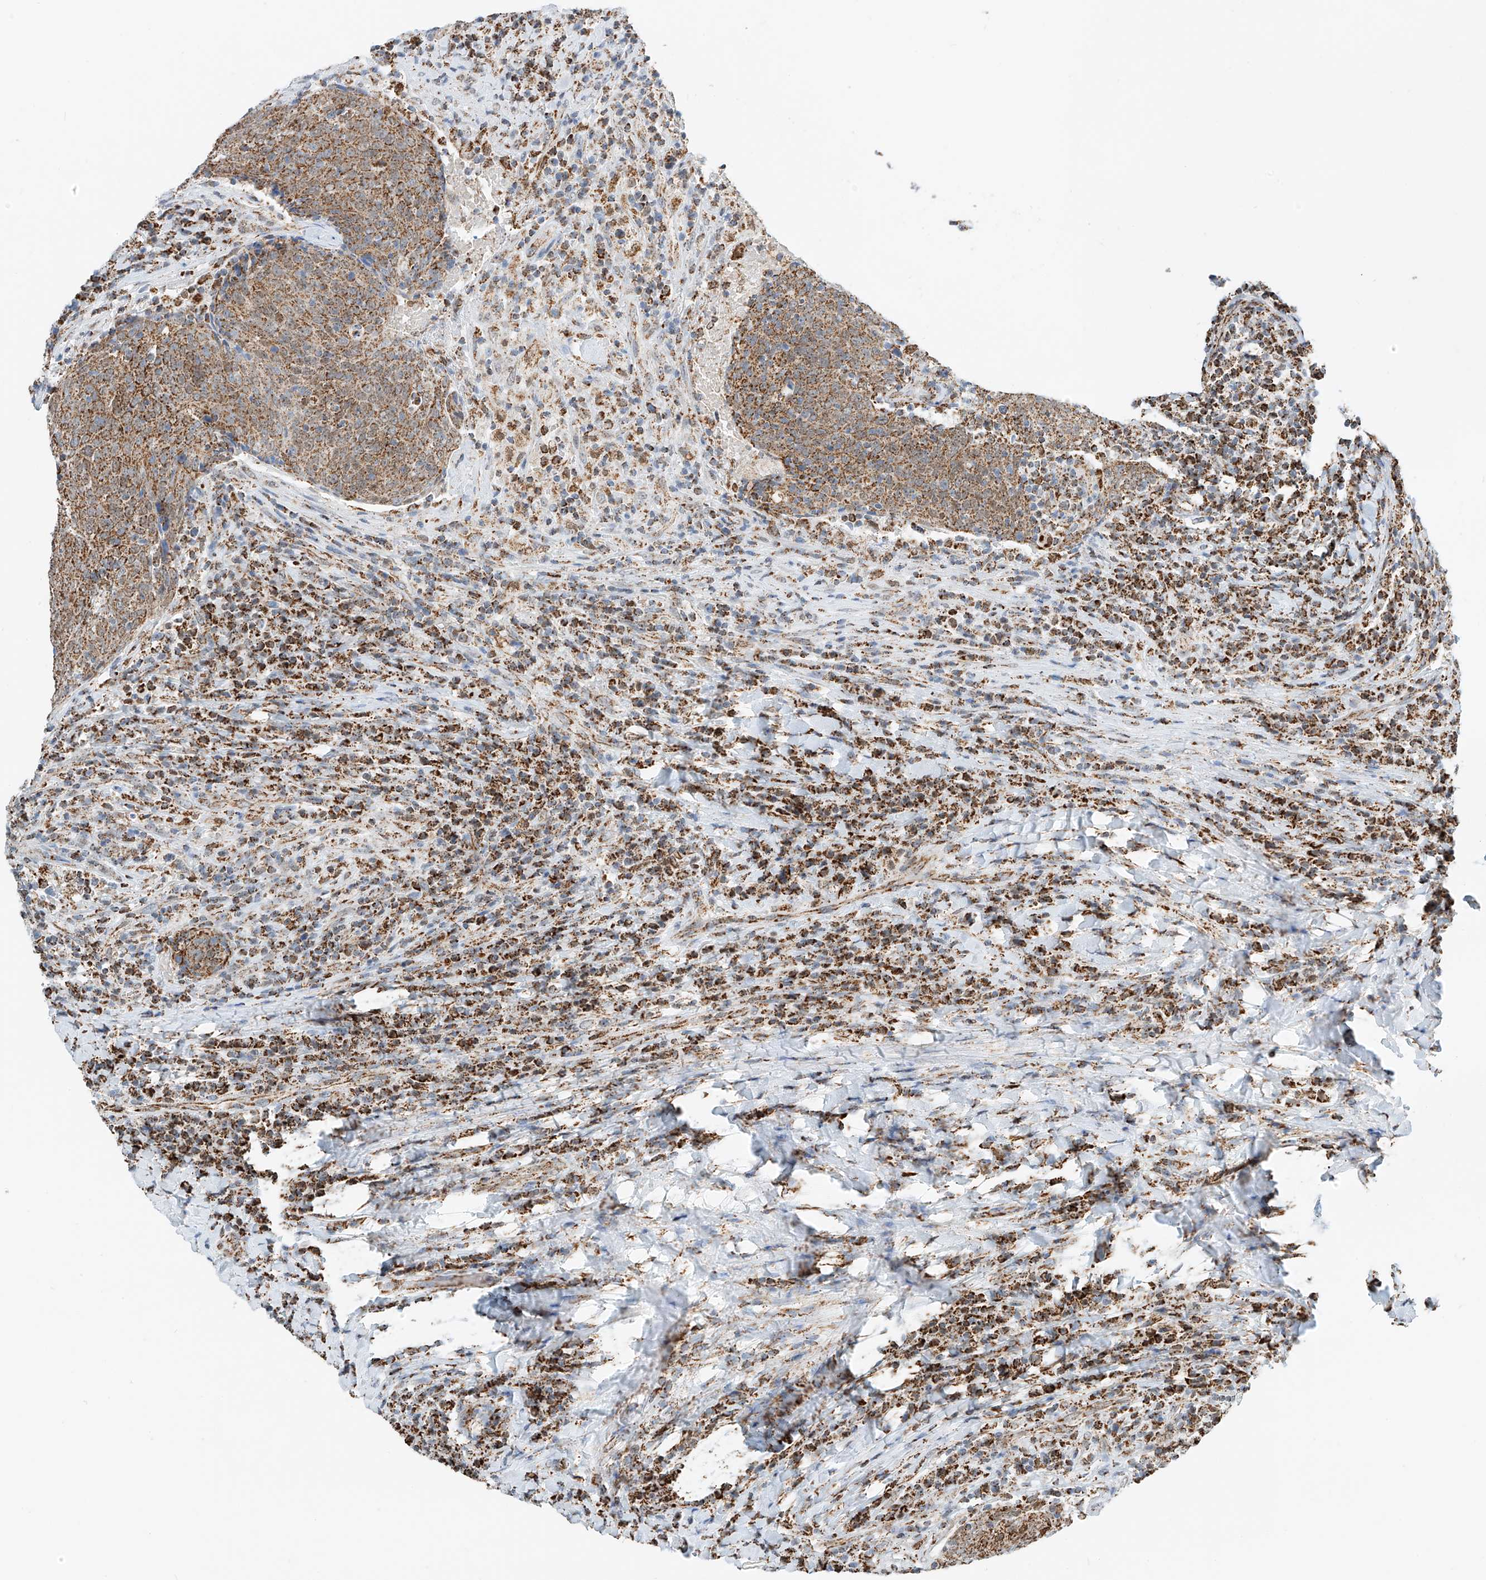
{"staining": {"intensity": "moderate", "quantity": ">75%", "location": "cytoplasmic/membranous"}, "tissue": "head and neck cancer", "cell_type": "Tumor cells", "image_type": "cancer", "snomed": [{"axis": "morphology", "description": "Squamous cell carcinoma, NOS"}, {"axis": "morphology", "description": "Squamous cell carcinoma, metastatic, NOS"}, {"axis": "topography", "description": "Lymph node"}, {"axis": "topography", "description": "Head-Neck"}], "caption": "Protein expression analysis of head and neck squamous cell carcinoma reveals moderate cytoplasmic/membranous positivity in approximately >75% of tumor cells. Using DAB (brown) and hematoxylin (blue) stains, captured at high magnification using brightfield microscopy.", "gene": "PPA2", "patient": {"sex": "male", "age": 62}}